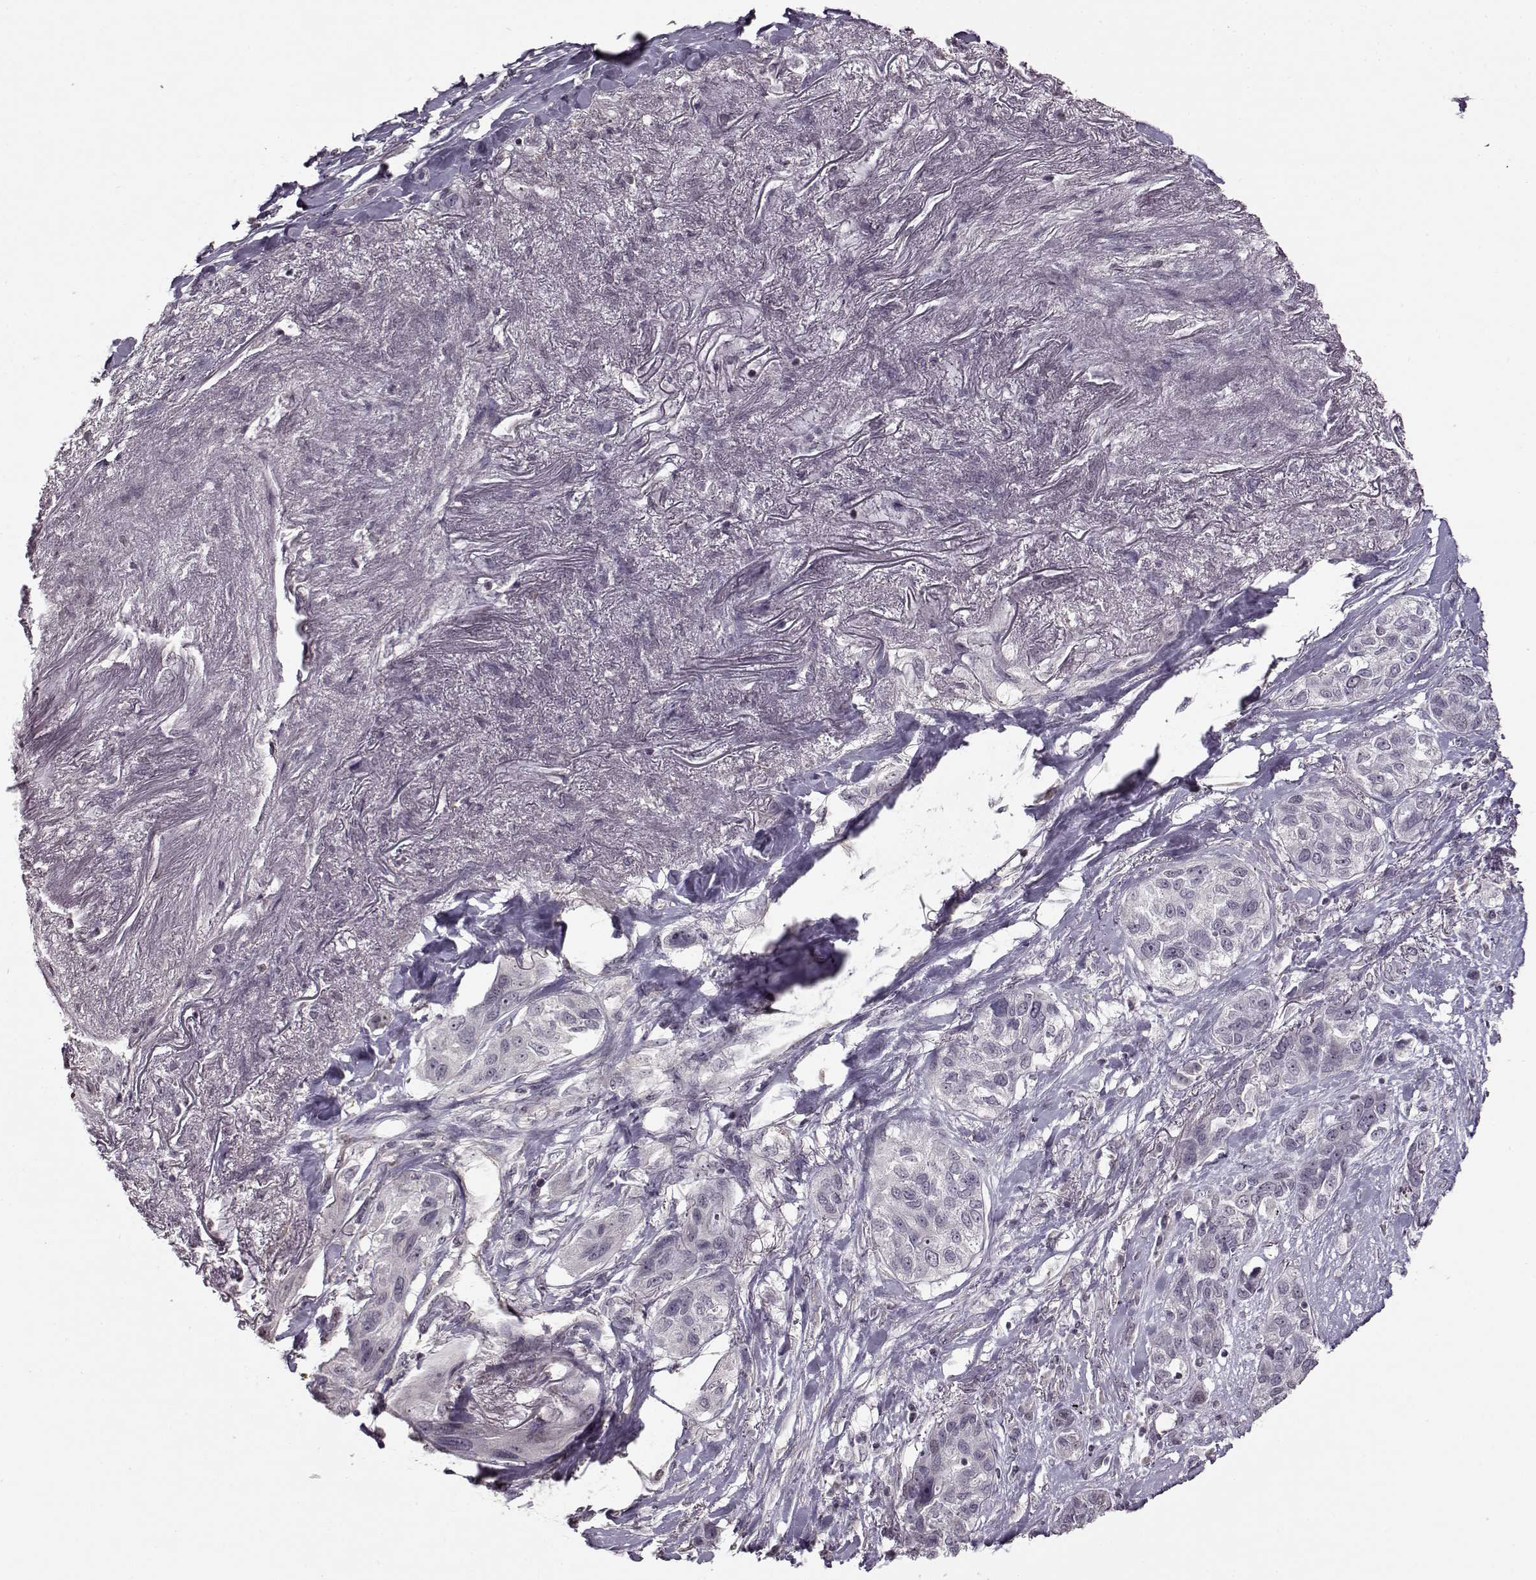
{"staining": {"intensity": "negative", "quantity": "none", "location": "none"}, "tissue": "lung cancer", "cell_type": "Tumor cells", "image_type": "cancer", "snomed": [{"axis": "morphology", "description": "Squamous cell carcinoma, NOS"}, {"axis": "topography", "description": "Lung"}], "caption": "Immunohistochemistry (IHC) histopathology image of neoplastic tissue: human lung cancer (squamous cell carcinoma) stained with DAB reveals no significant protein expression in tumor cells.", "gene": "FSHB", "patient": {"sex": "female", "age": 70}}